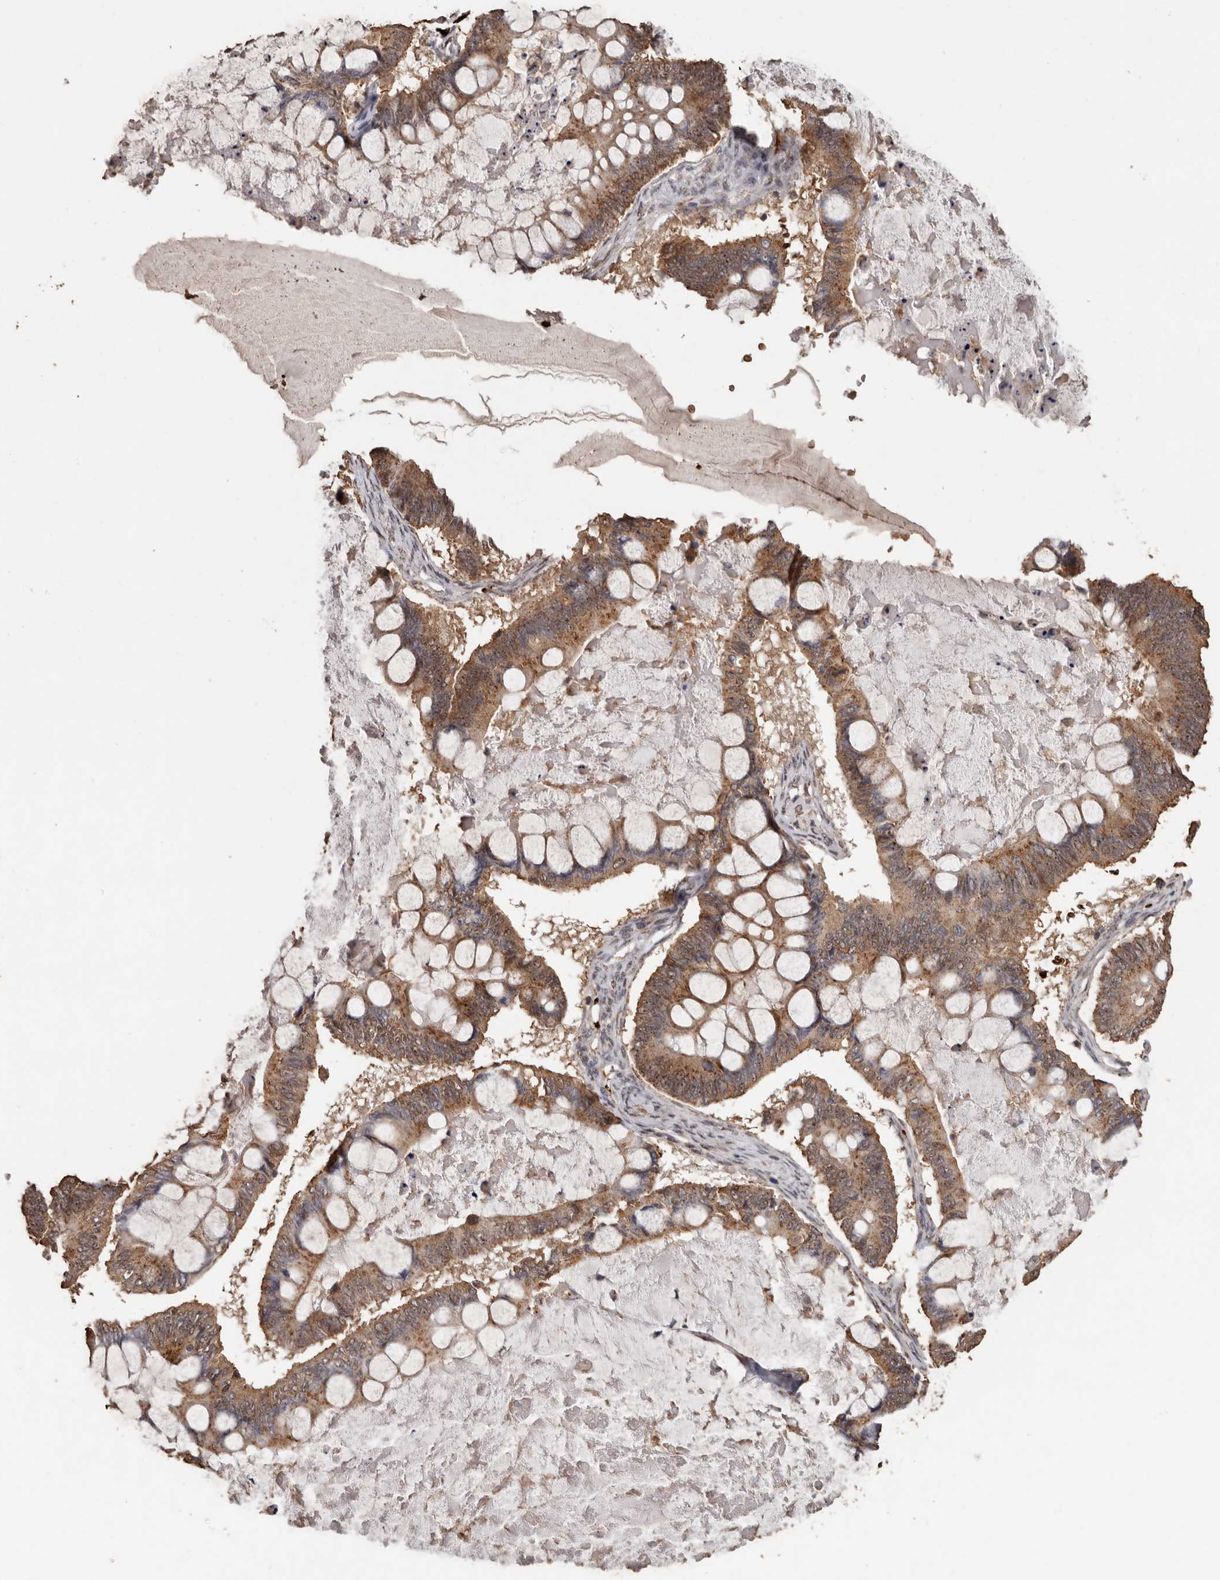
{"staining": {"intensity": "moderate", "quantity": ">75%", "location": "cytoplasmic/membranous,nuclear"}, "tissue": "ovarian cancer", "cell_type": "Tumor cells", "image_type": "cancer", "snomed": [{"axis": "morphology", "description": "Cystadenocarcinoma, mucinous, NOS"}, {"axis": "topography", "description": "Ovary"}], "caption": "Immunohistochemical staining of human mucinous cystadenocarcinoma (ovarian) shows medium levels of moderate cytoplasmic/membranous and nuclear protein staining in about >75% of tumor cells.", "gene": "GRAMD2A", "patient": {"sex": "female", "age": 61}}